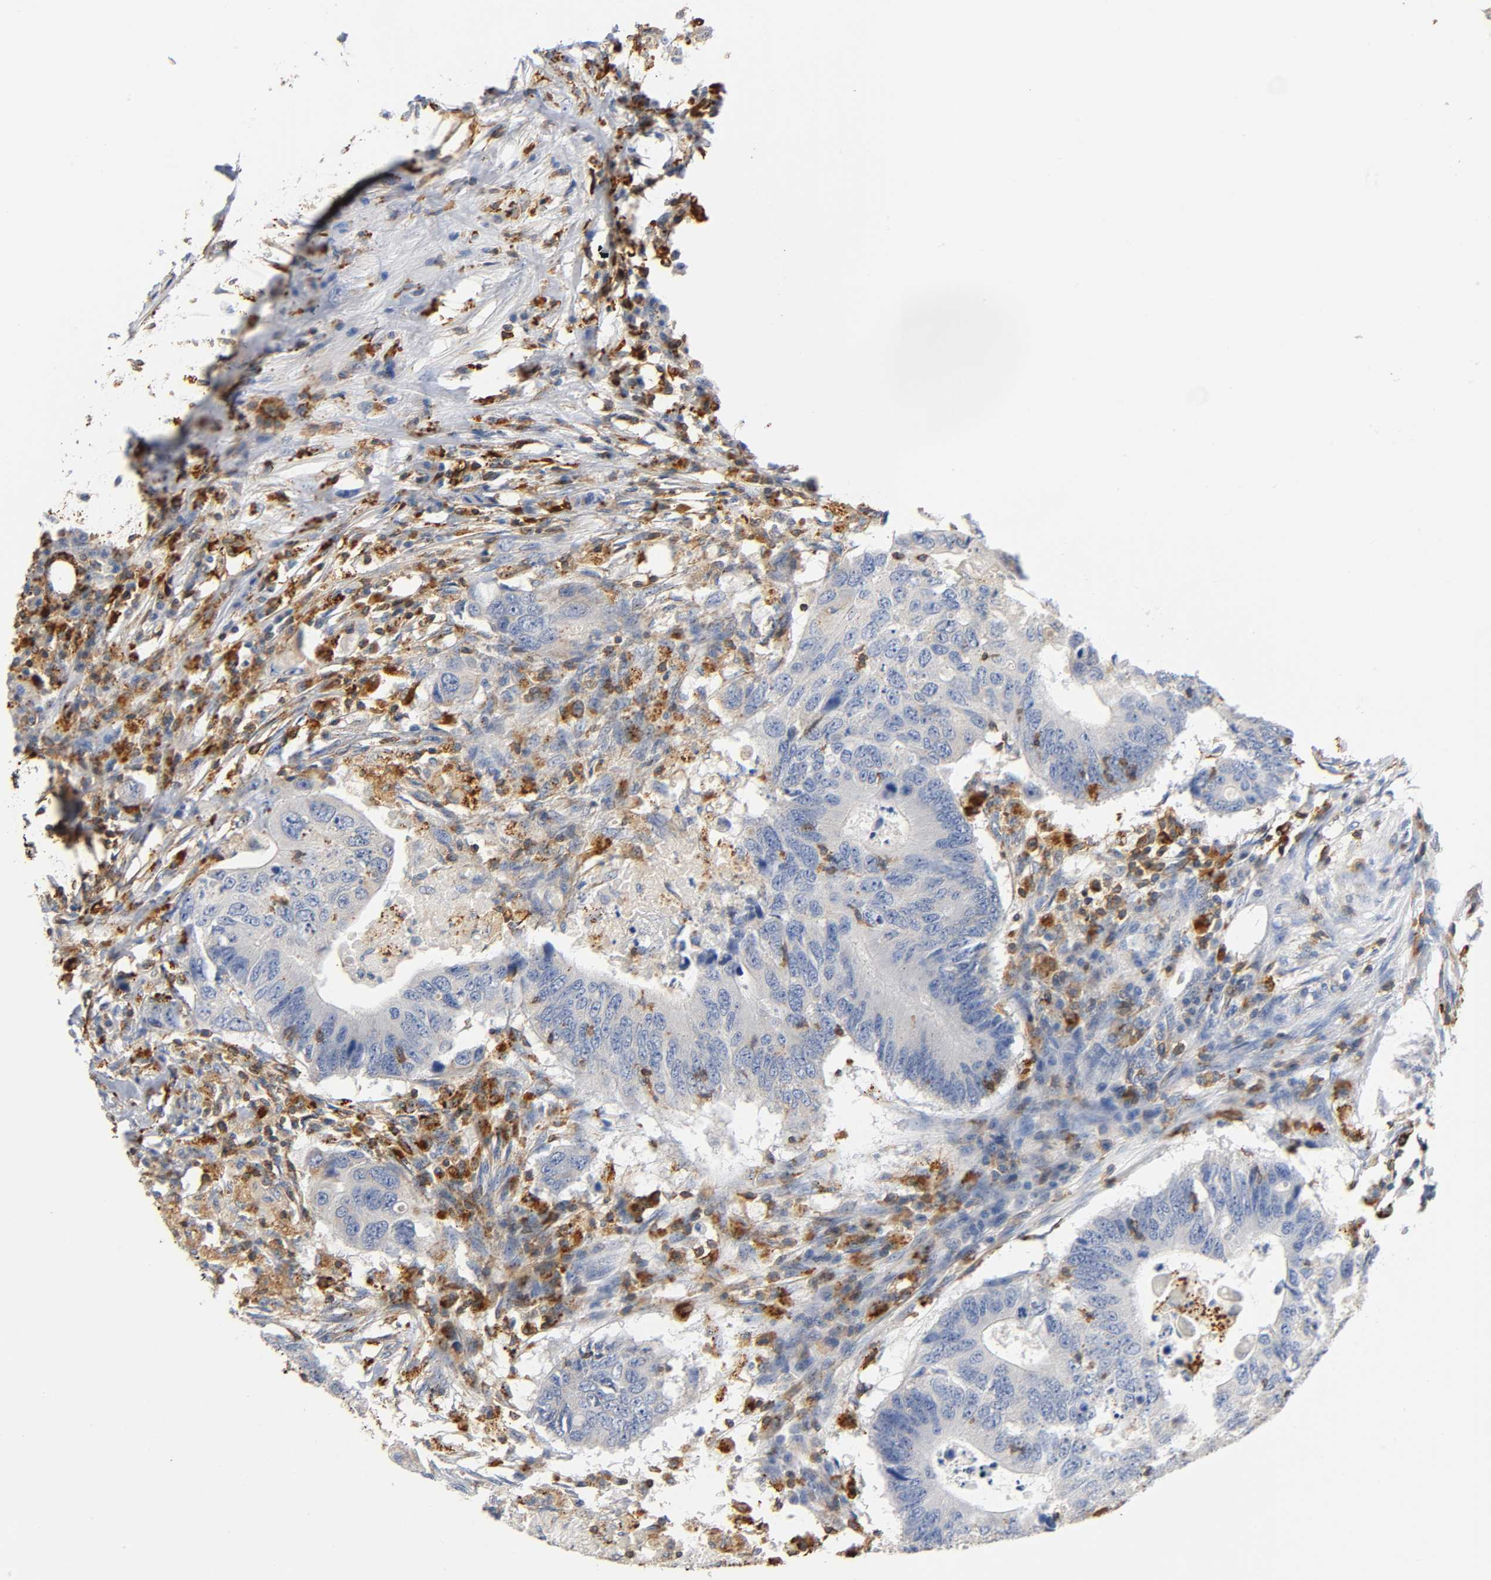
{"staining": {"intensity": "weak", "quantity": "25%-75%", "location": "cytoplasmic/membranous"}, "tissue": "colorectal cancer", "cell_type": "Tumor cells", "image_type": "cancer", "snomed": [{"axis": "morphology", "description": "Adenocarcinoma, NOS"}, {"axis": "topography", "description": "Colon"}], "caption": "Brown immunohistochemical staining in colorectal cancer (adenocarcinoma) reveals weak cytoplasmic/membranous staining in approximately 25%-75% of tumor cells.", "gene": "UCKL1", "patient": {"sex": "male", "age": 71}}